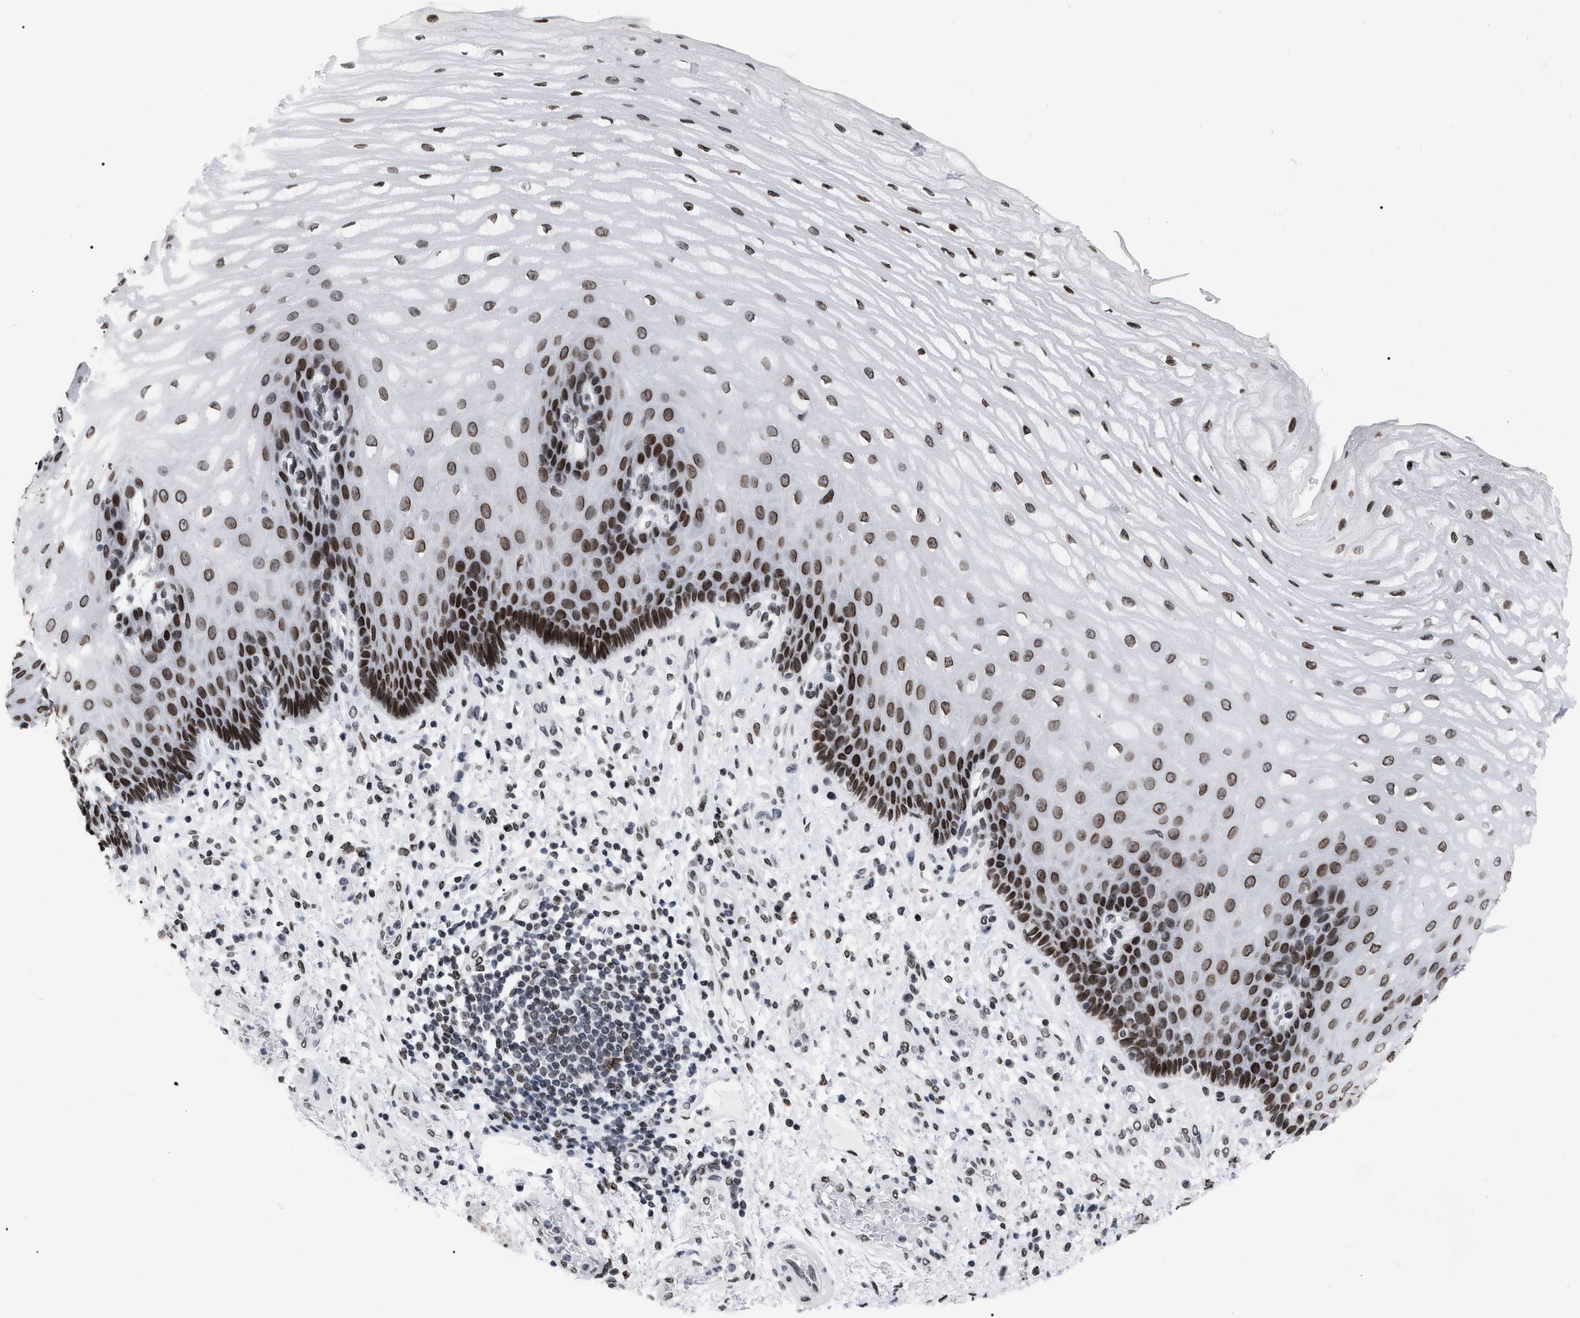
{"staining": {"intensity": "strong", "quantity": ">75%", "location": "cytoplasmic/membranous,nuclear"}, "tissue": "esophagus", "cell_type": "Squamous epithelial cells", "image_type": "normal", "snomed": [{"axis": "morphology", "description": "Normal tissue, NOS"}, {"axis": "topography", "description": "Esophagus"}], "caption": "Immunohistochemical staining of benign esophagus reveals high levels of strong cytoplasmic/membranous,nuclear staining in about >75% of squamous epithelial cells. (Stains: DAB in brown, nuclei in blue, Microscopy: brightfield microscopy at high magnification).", "gene": "TPR", "patient": {"sex": "male", "age": 54}}